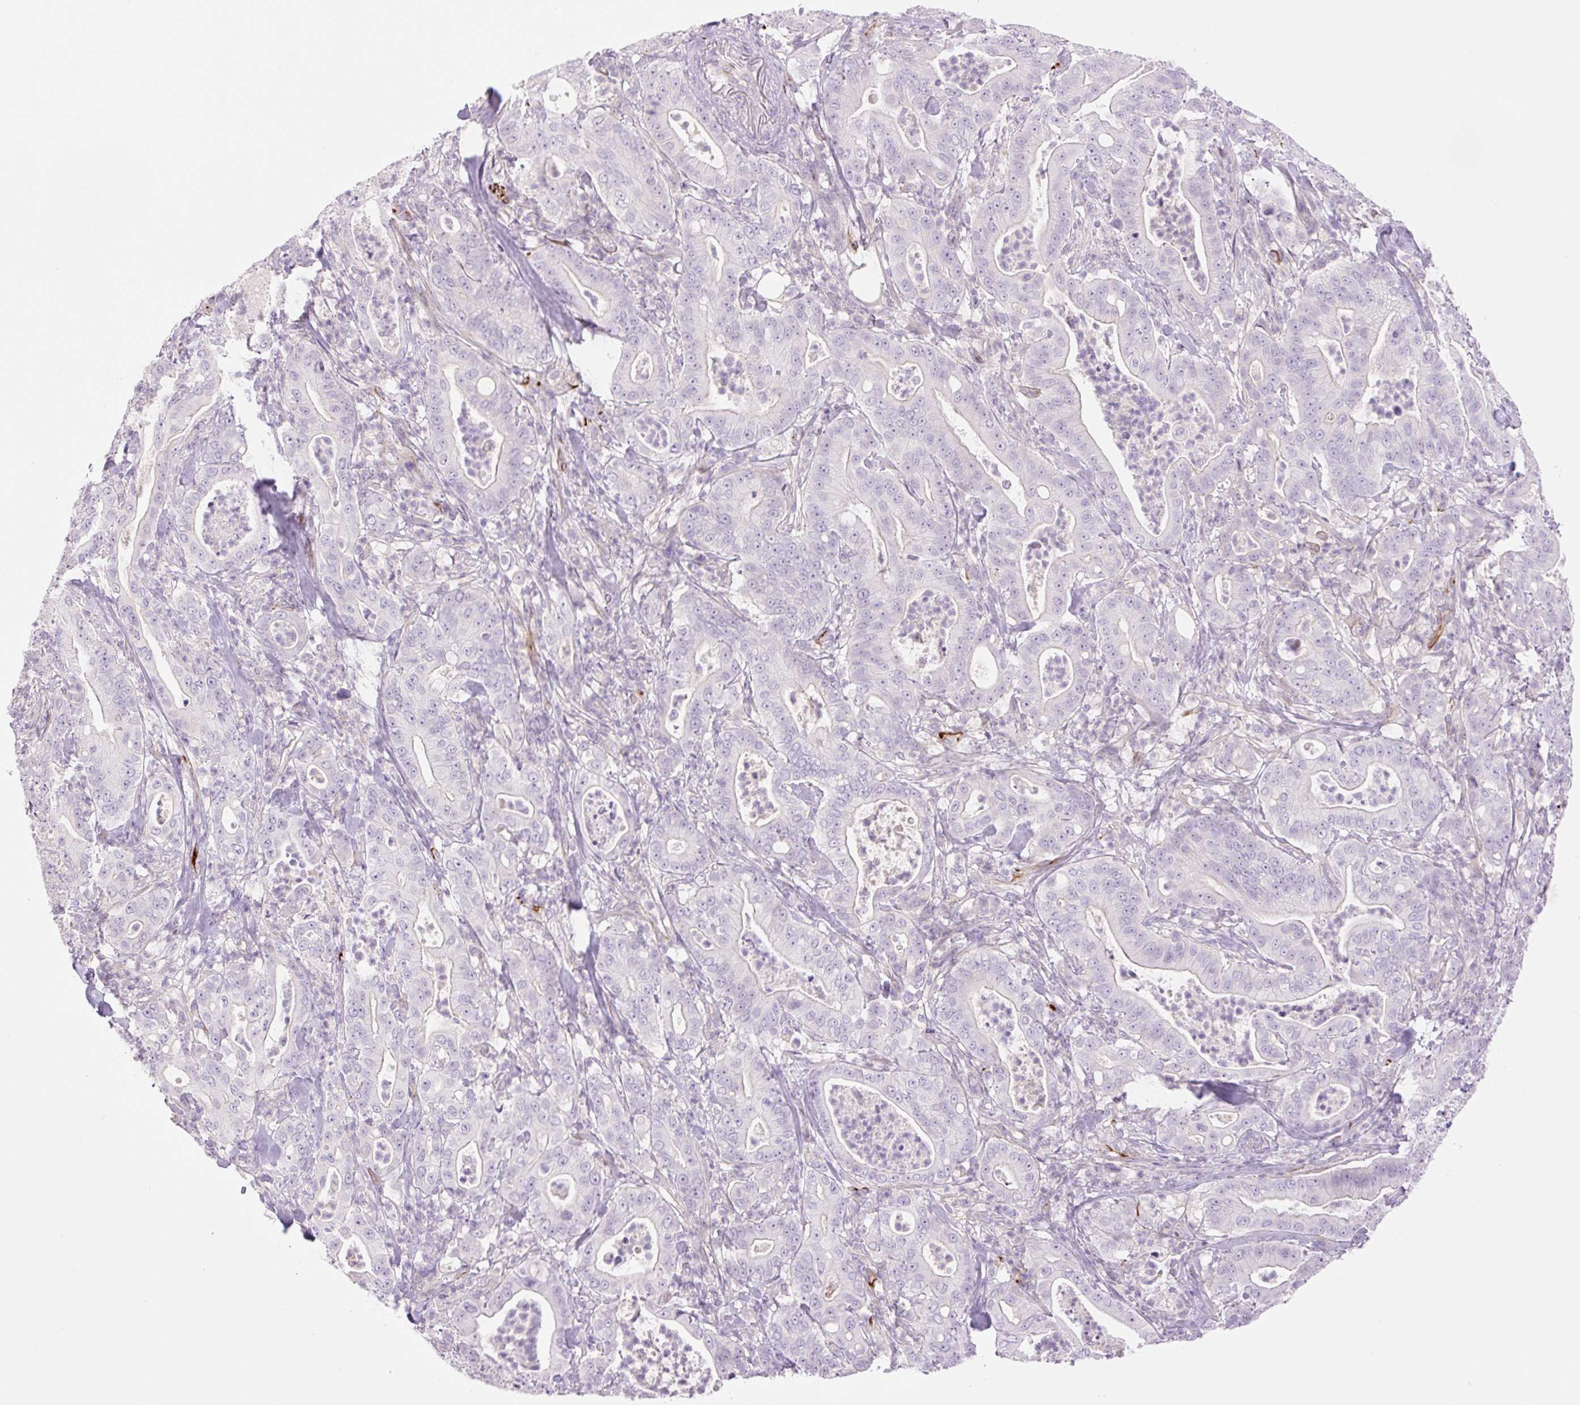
{"staining": {"intensity": "negative", "quantity": "none", "location": "none"}, "tissue": "pancreatic cancer", "cell_type": "Tumor cells", "image_type": "cancer", "snomed": [{"axis": "morphology", "description": "Adenocarcinoma, NOS"}, {"axis": "topography", "description": "Pancreas"}], "caption": "Immunohistochemistry photomicrograph of pancreatic cancer (adenocarcinoma) stained for a protein (brown), which demonstrates no expression in tumor cells.", "gene": "ZFYVE21", "patient": {"sex": "male", "age": 71}}